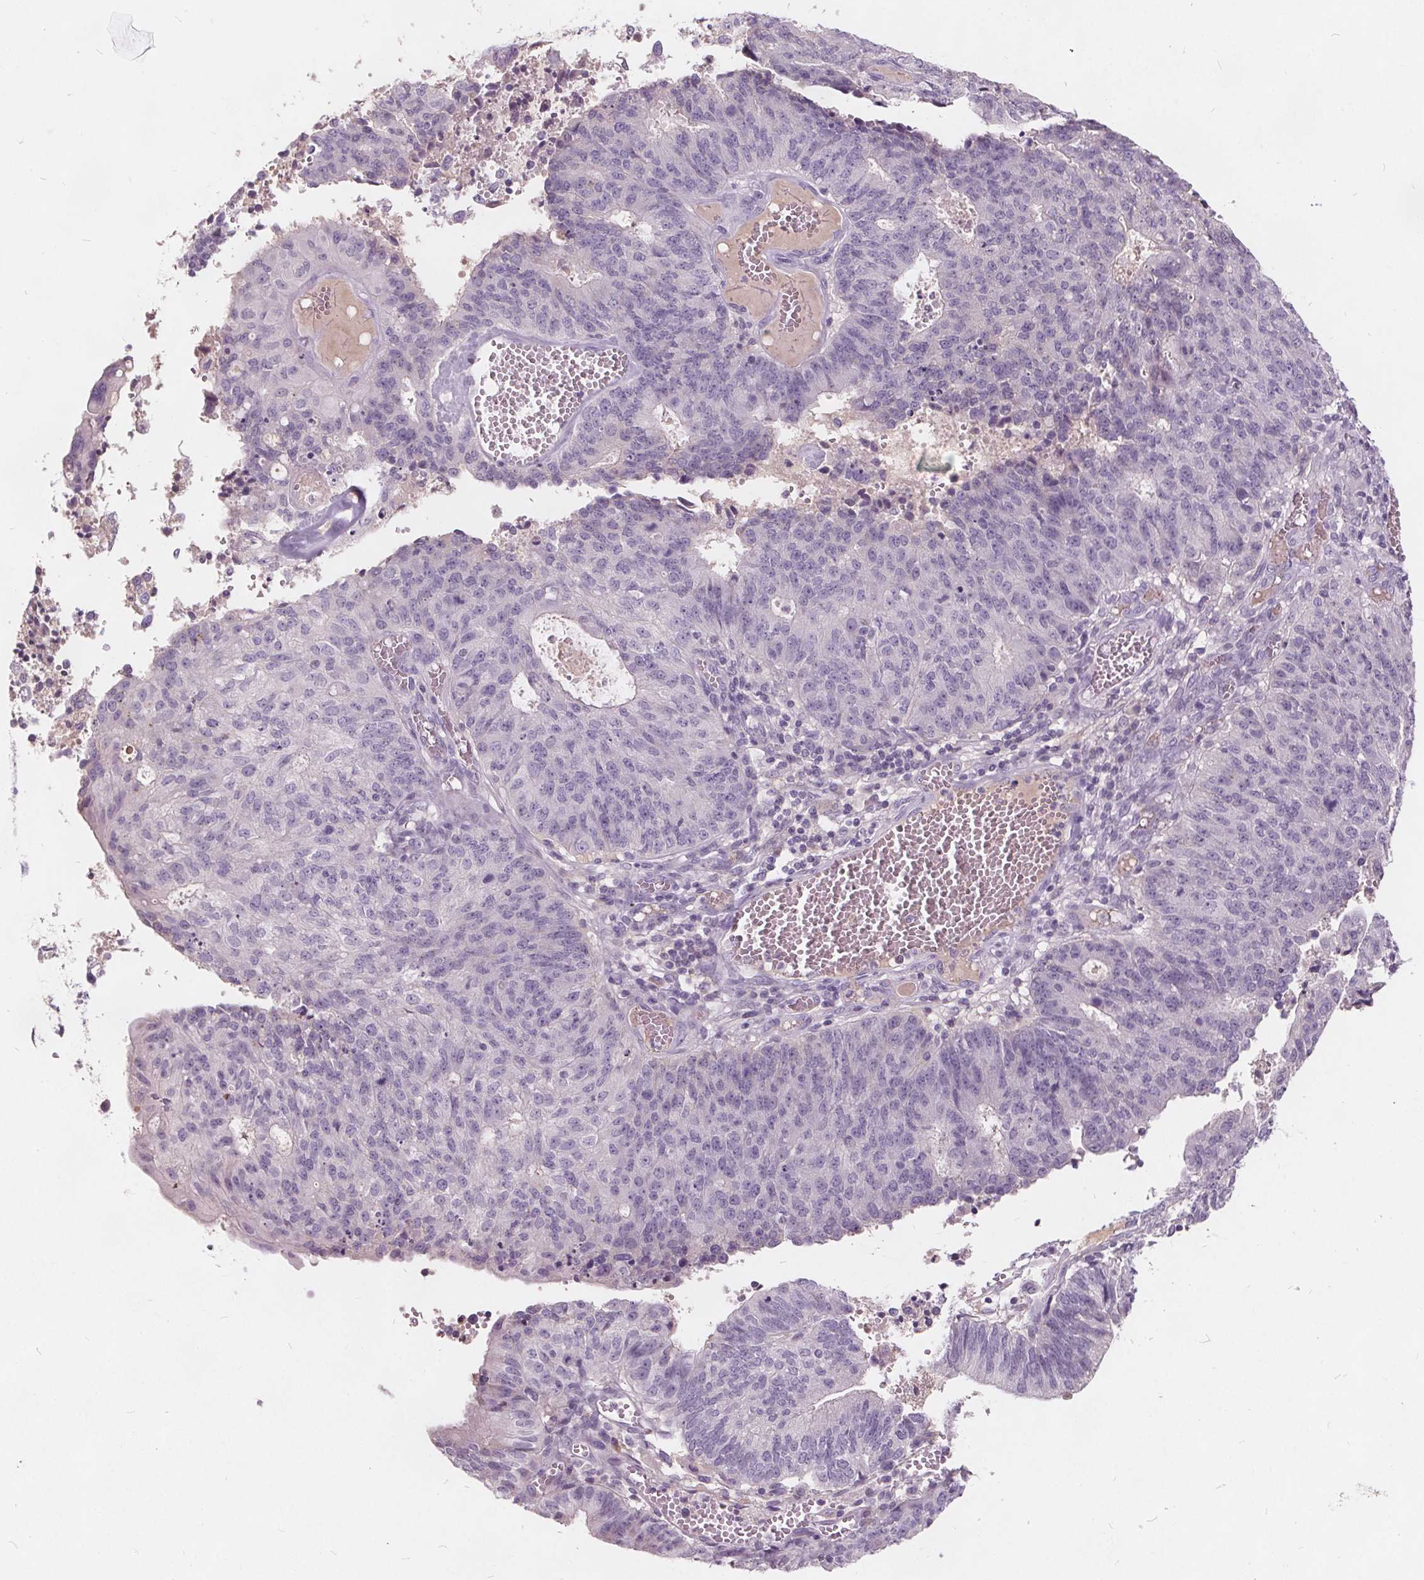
{"staining": {"intensity": "negative", "quantity": "none", "location": "none"}, "tissue": "endometrial cancer", "cell_type": "Tumor cells", "image_type": "cancer", "snomed": [{"axis": "morphology", "description": "Adenocarcinoma, NOS"}, {"axis": "topography", "description": "Endometrium"}], "caption": "A micrograph of endometrial cancer stained for a protein displays no brown staining in tumor cells. (DAB (3,3'-diaminobenzidine) immunohistochemistry, high magnification).", "gene": "PLA2G2E", "patient": {"sex": "female", "age": 82}}